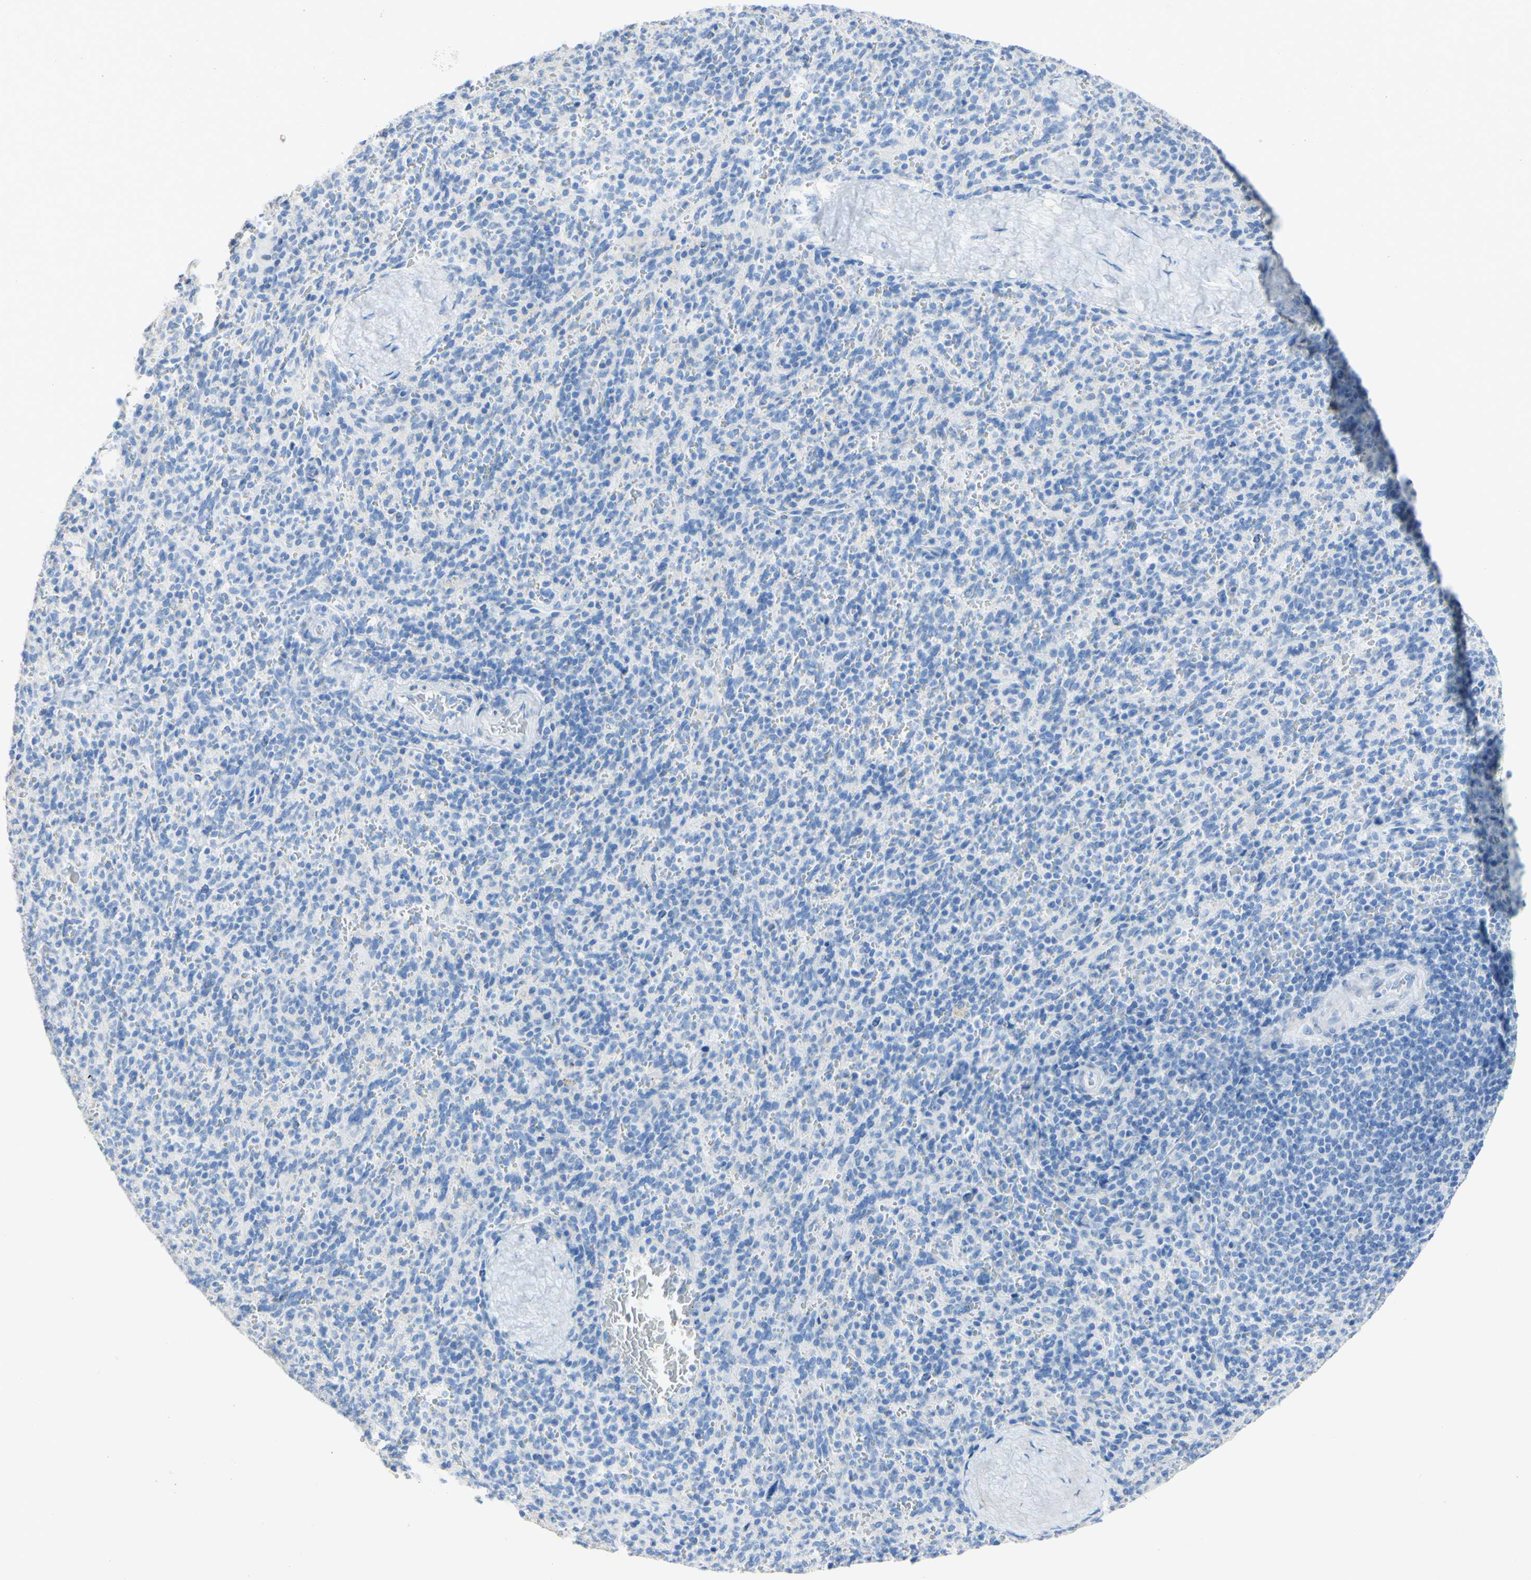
{"staining": {"intensity": "negative", "quantity": "none", "location": "none"}, "tissue": "spleen", "cell_type": "Cells in red pulp", "image_type": "normal", "snomed": [{"axis": "morphology", "description": "Normal tissue, NOS"}, {"axis": "topography", "description": "Spleen"}], "caption": "DAB immunohistochemical staining of benign spleen reveals no significant positivity in cells in red pulp. (Brightfield microscopy of DAB (3,3'-diaminobenzidine) immunohistochemistry (IHC) at high magnification).", "gene": "DSC2", "patient": {"sex": "male", "age": 36}}